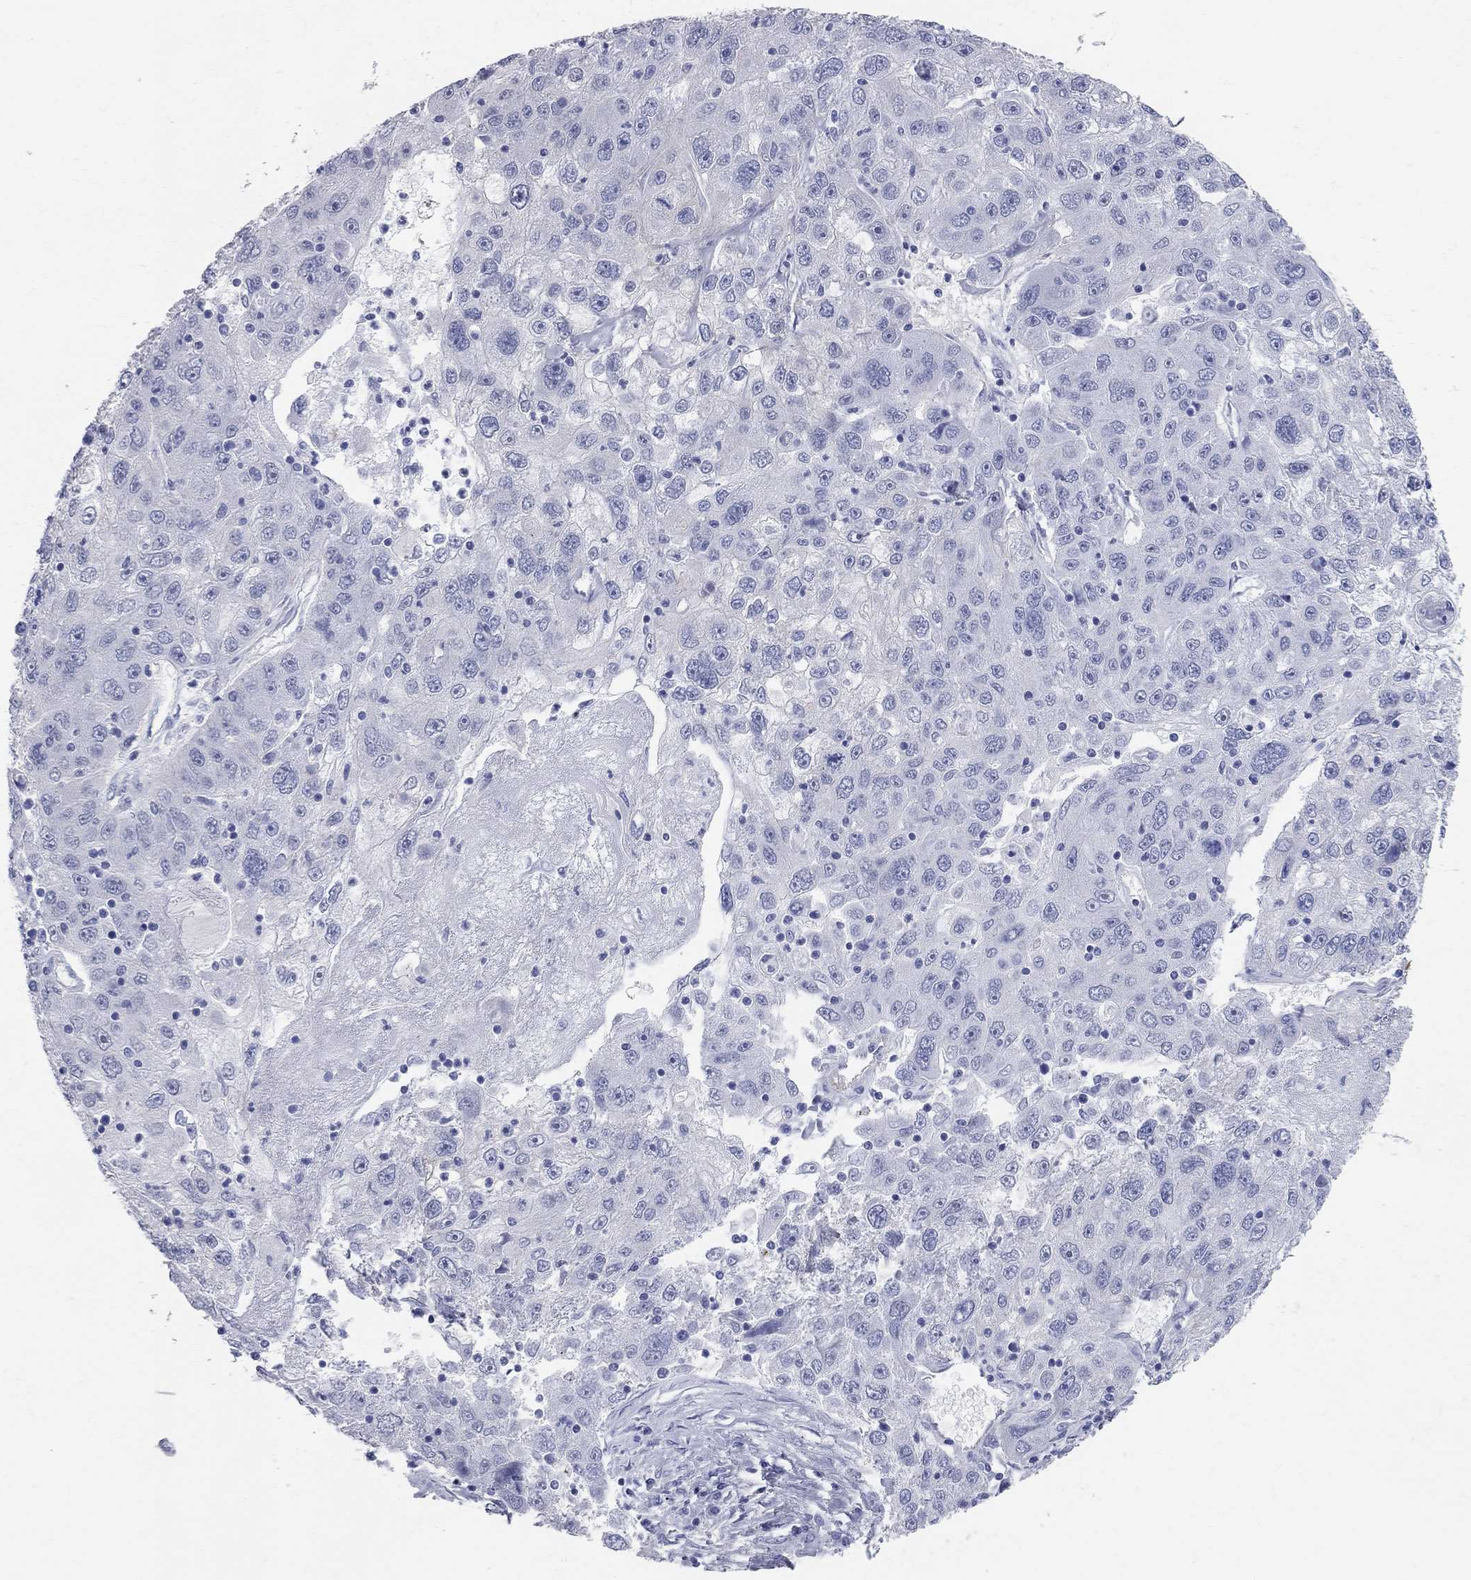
{"staining": {"intensity": "negative", "quantity": "none", "location": "none"}, "tissue": "stomach cancer", "cell_type": "Tumor cells", "image_type": "cancer", "snomed": [{"axis": "morphology", "description": "Adenocarcinoma, NOS"}, {"axis": "topography", "description": "Stomach"}], "caption": "Immunohistochemistry of human adenocarcinoma (stomach) displays no positivity in tumor cells.", "gene": "AOX1", "patient": {"sex": "male", "age": 56}}